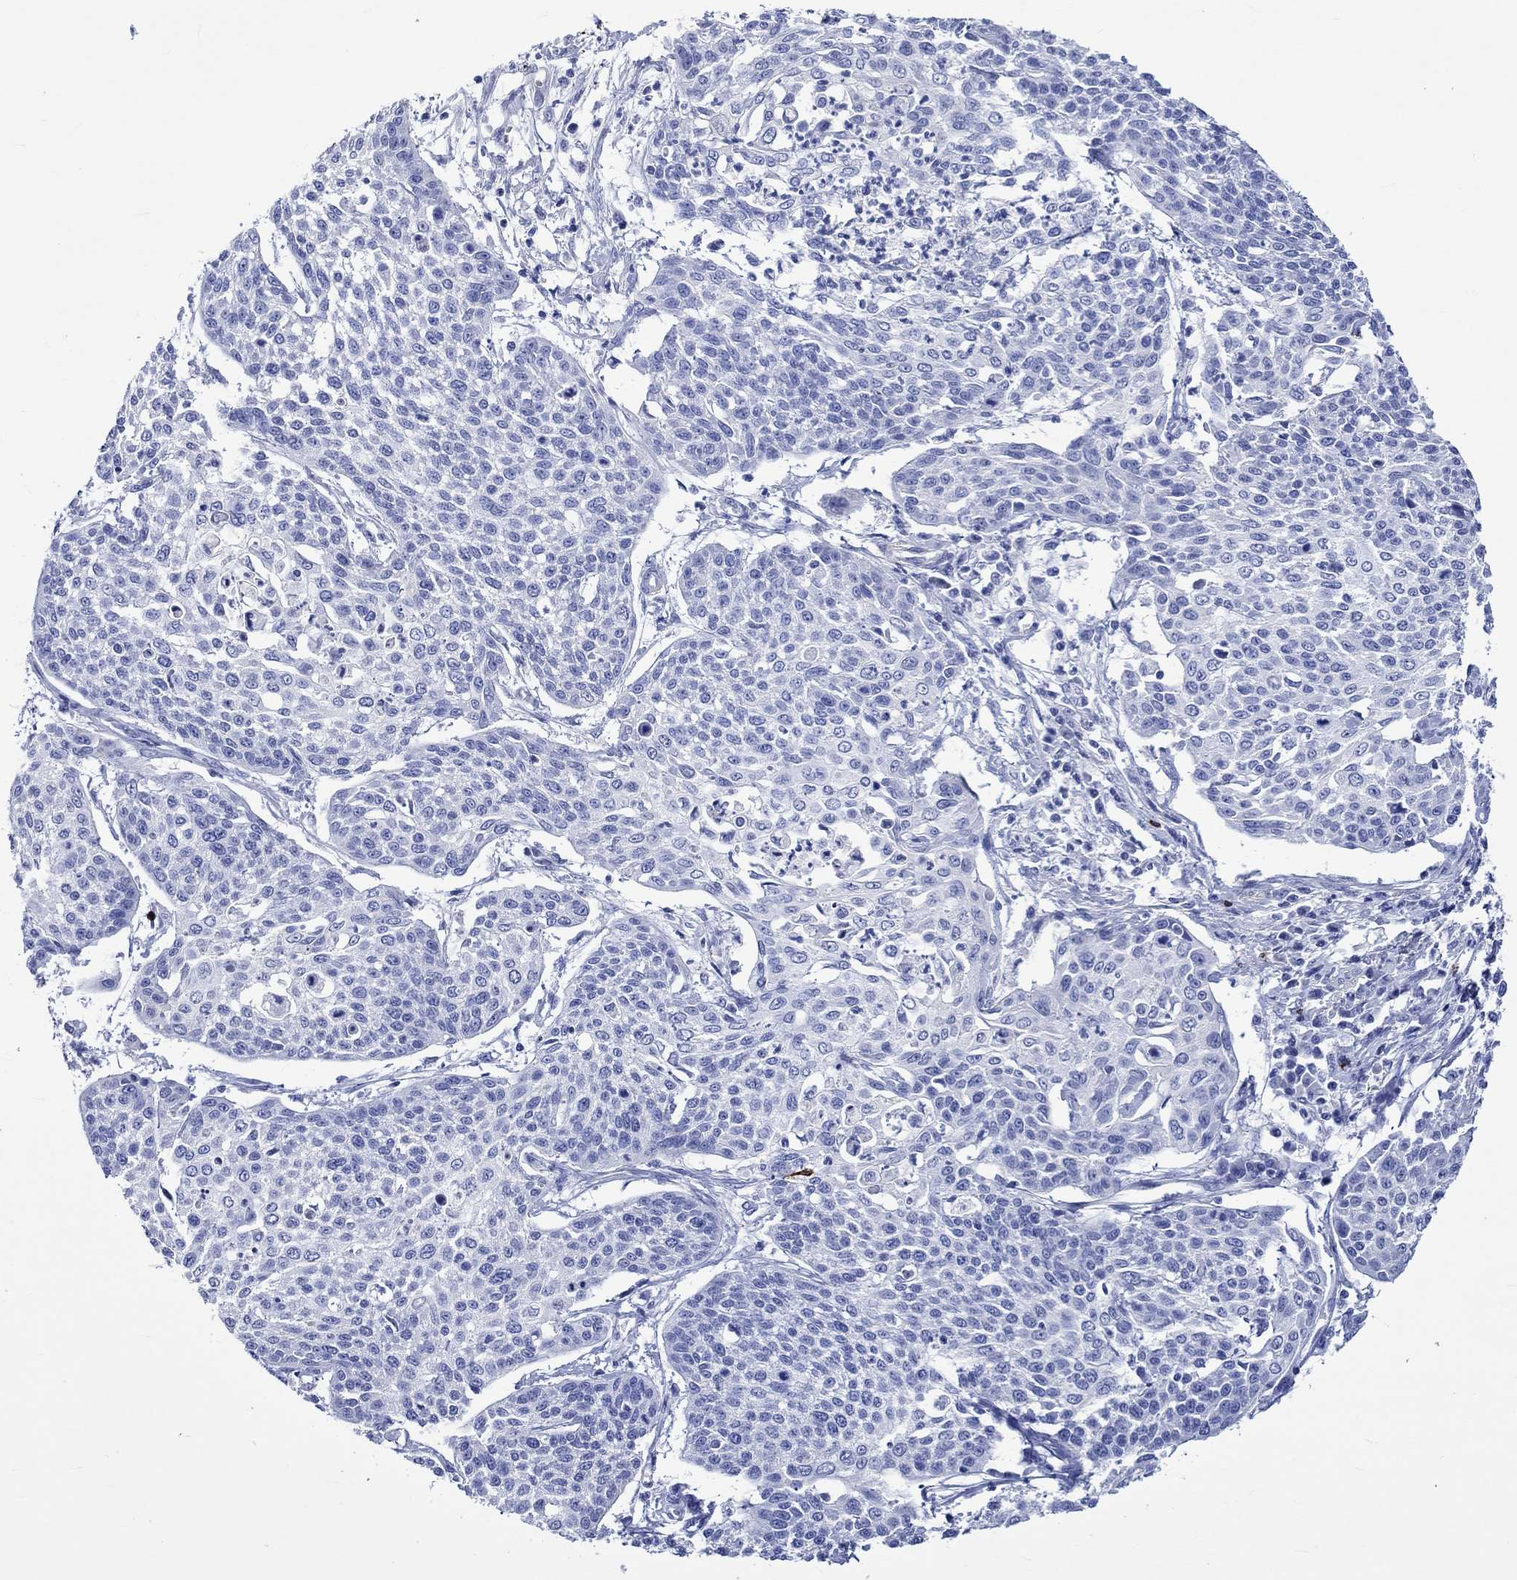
{"staining": {"intensity": "negative", "quantity": "none", "location": "none"}, "tissue": "cervical cancer", "cell_type": "Tumor cells", "image_type": "cancer", "snomed": [{"axis": "morphology", "description": "Squamous cell carcinoma, NOS"}, {"axis": "topography", "description": "Cervix"}], "caption": "IHC of human cervical squamous cell carcinoma reveals no staining in tumor cells.", "gene": "CRYAB", "patient": {"sex": "female", "age": 34}}